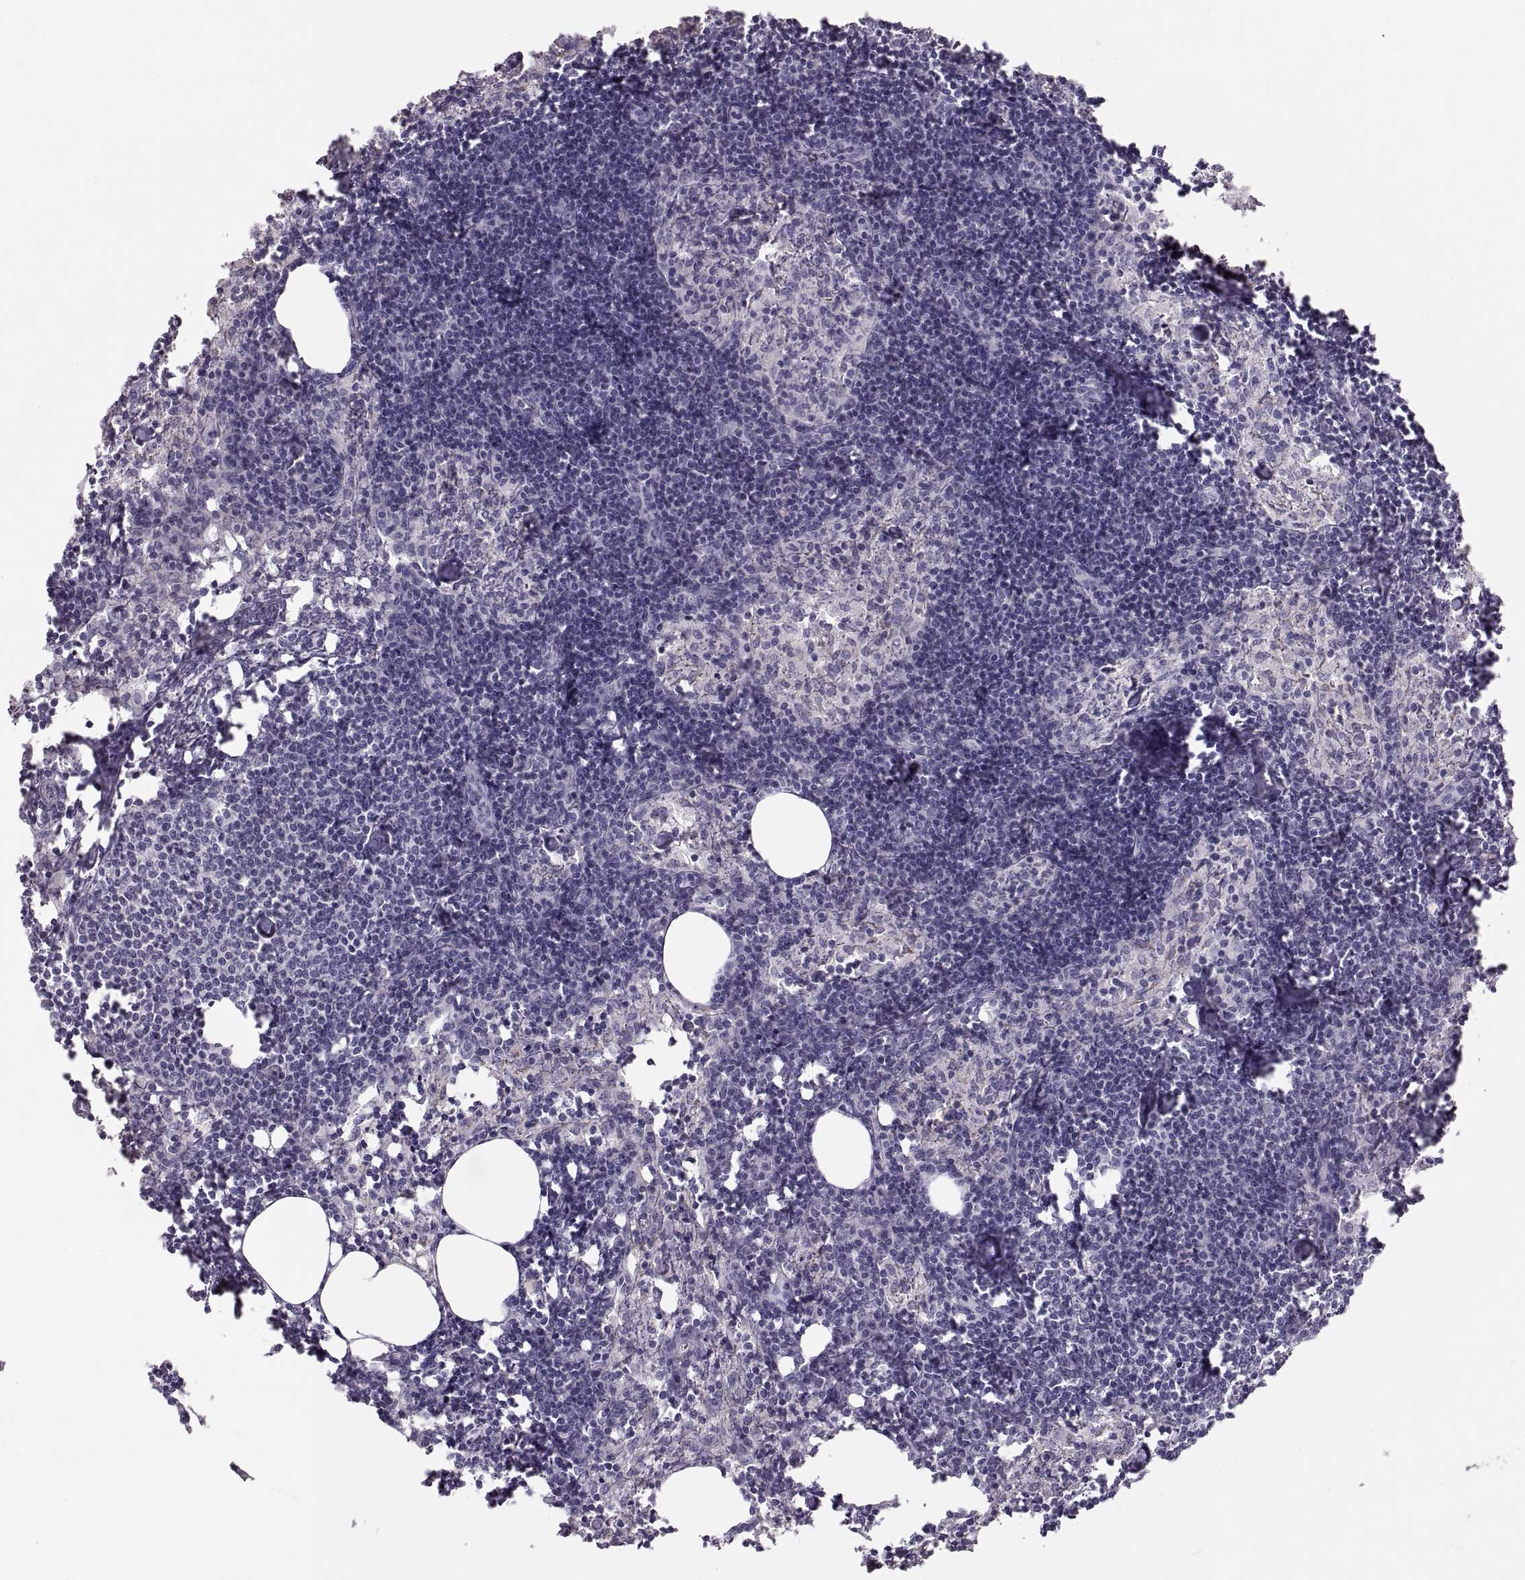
{"staining": {"intensity": "negative", "quantity": "none", "location": "none"}, "tissue": "lymph node", "cell_type": "Germinal center cells", "image_type": "normal", "snomed": [{"axis": "morphology", "description": "Normal tissue, NOS"}, {"axis": "topography", "description": "Lymph node"}], "caption": "IHC photomicrograph of unremarkable lymph node: lymph node stained with DAB shows no significant protein positivity in germinal center cells.", "gene": "COL9A3", "patient": {"sex": "female", "age": 52}}